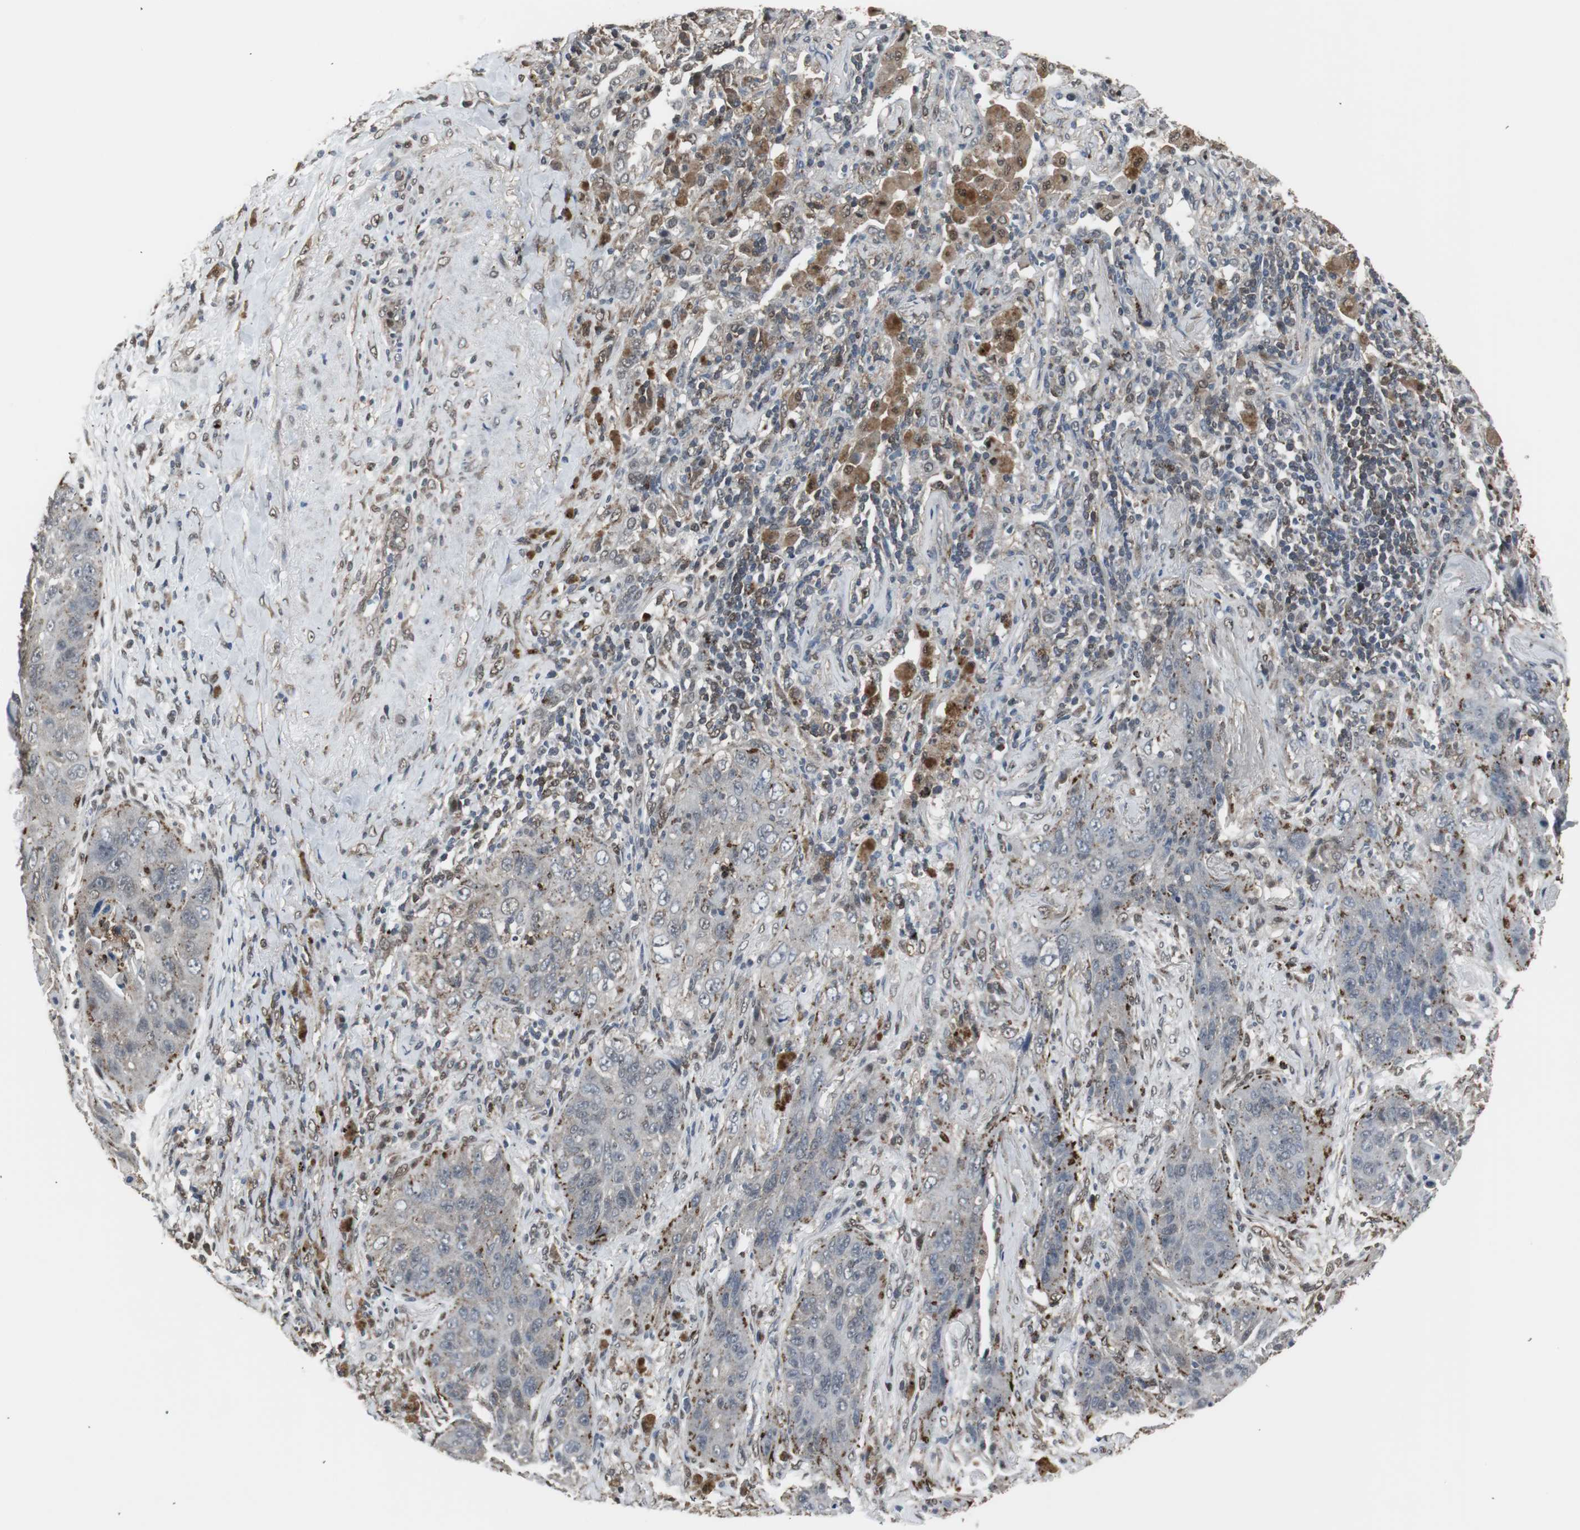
{"staining": {"intensity": "moderate", "quantity": "<25%", "location": "cytoplasmic/membranous"}, "tissue": "lung cancer", "cell_type": "Tumor cells", "image_type": "cancer", "snomed": [{"axis": "morphology", "description": "Squamous cell carcinoma, NOS"}, {"axis": "topography", "description": "Lung"}], "caption": "Human lung squamous cell carcinoma stained with a protein marker exhibits moderate staining in tumor cells.", "gene": "PLIN3", "patient": {"sex": "female", "age": 67}}